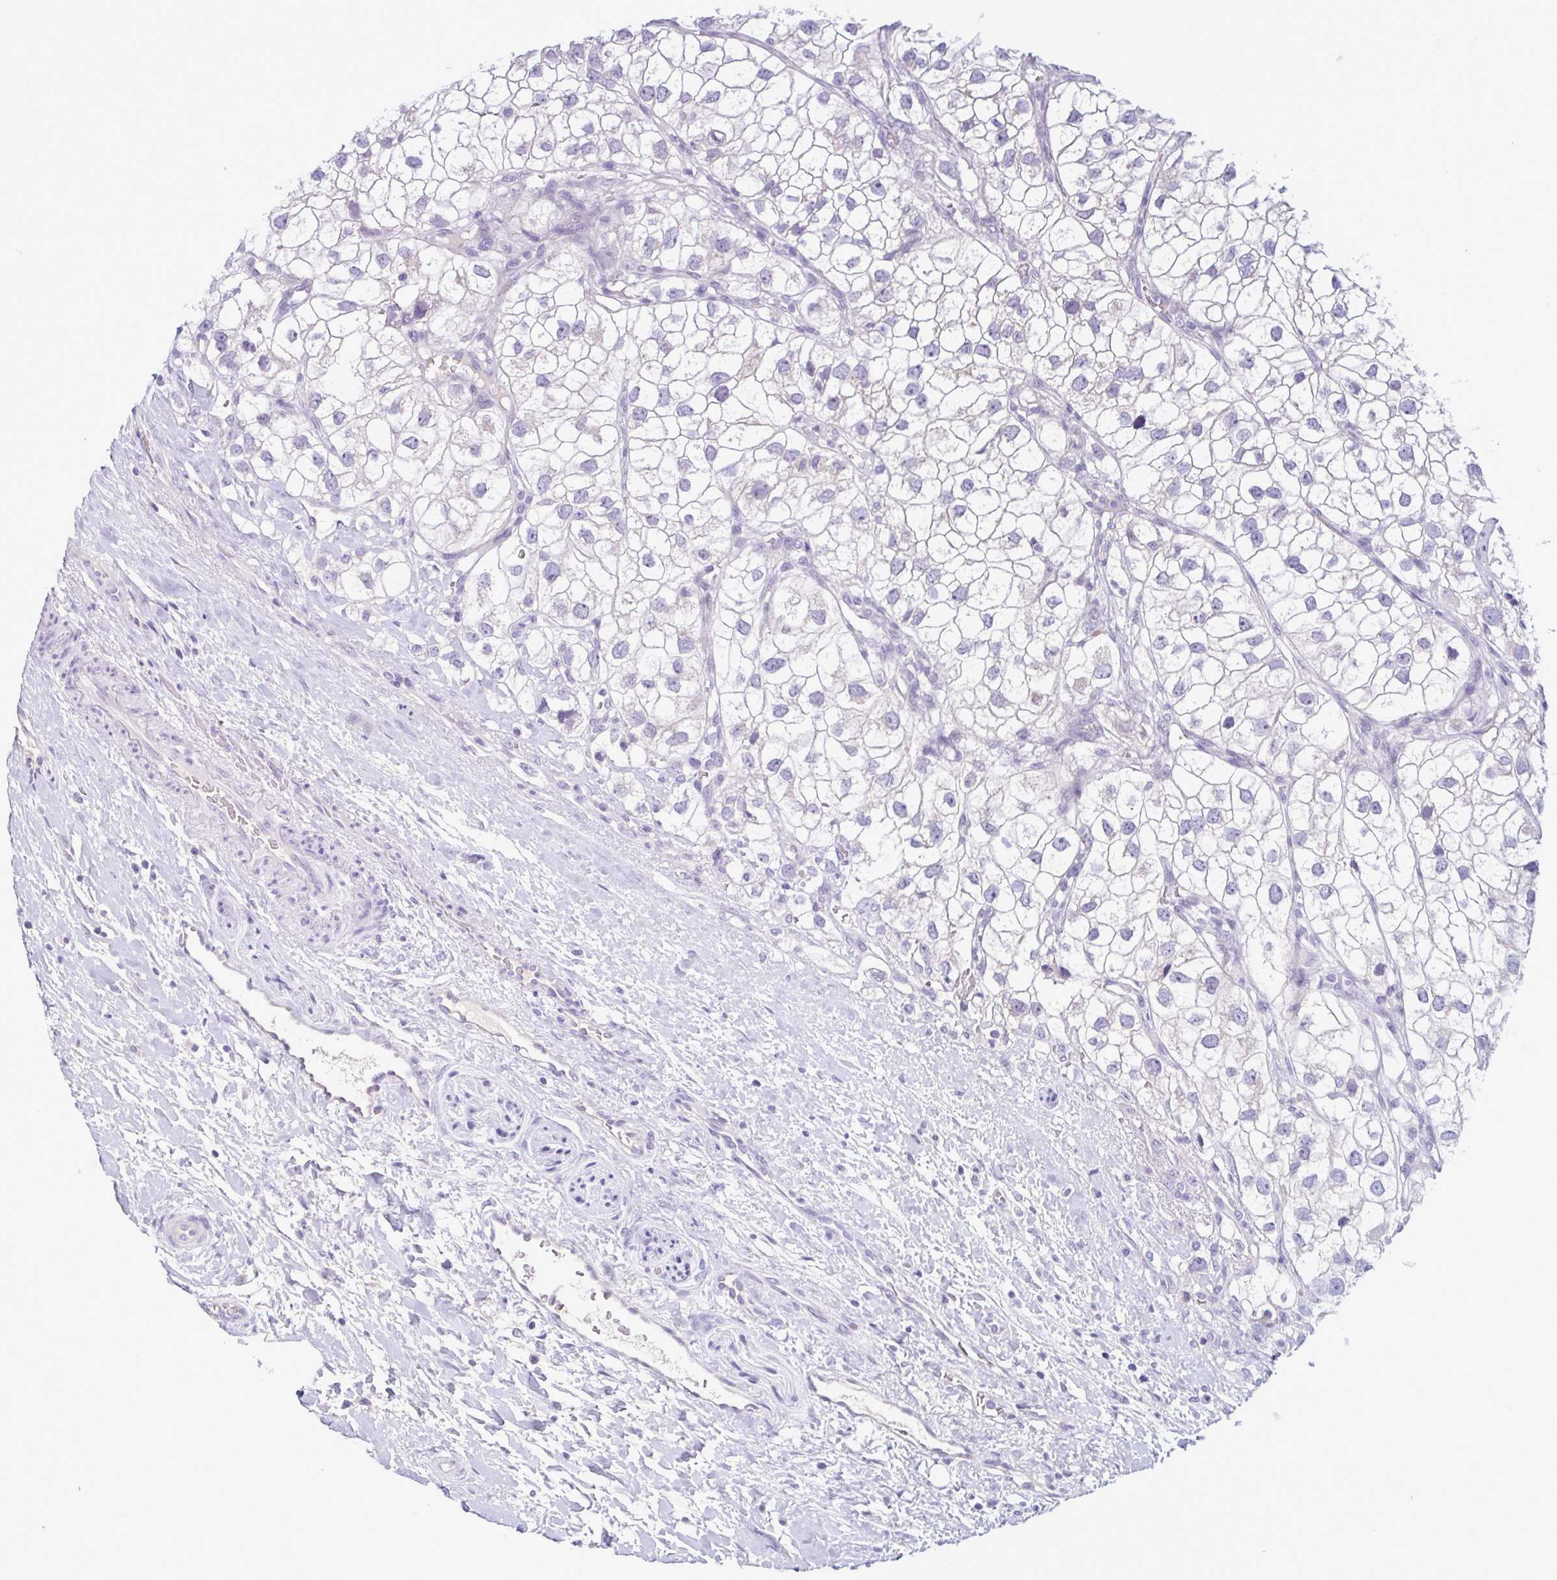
{"staining": {"intensity": "negative", "quantity": "none", "location": "none"}, "tissue": "renal cancer", "cell_type": "Tumor cells", "image_type": "cancer", "snomed": [{"axis": "morphology", "description": "Adenocarcinoma, NOS"}, {"axis": "topography", "description": "Kidney"}], "caption": "DAB (3,3'-diaminobenzidine) immunohistochemical staining of renal adenocarcinoma exhibits no significant positivity in tumor cells.", "gene": "INAFM1", "patient": {"sex": "male", "age": 59}}